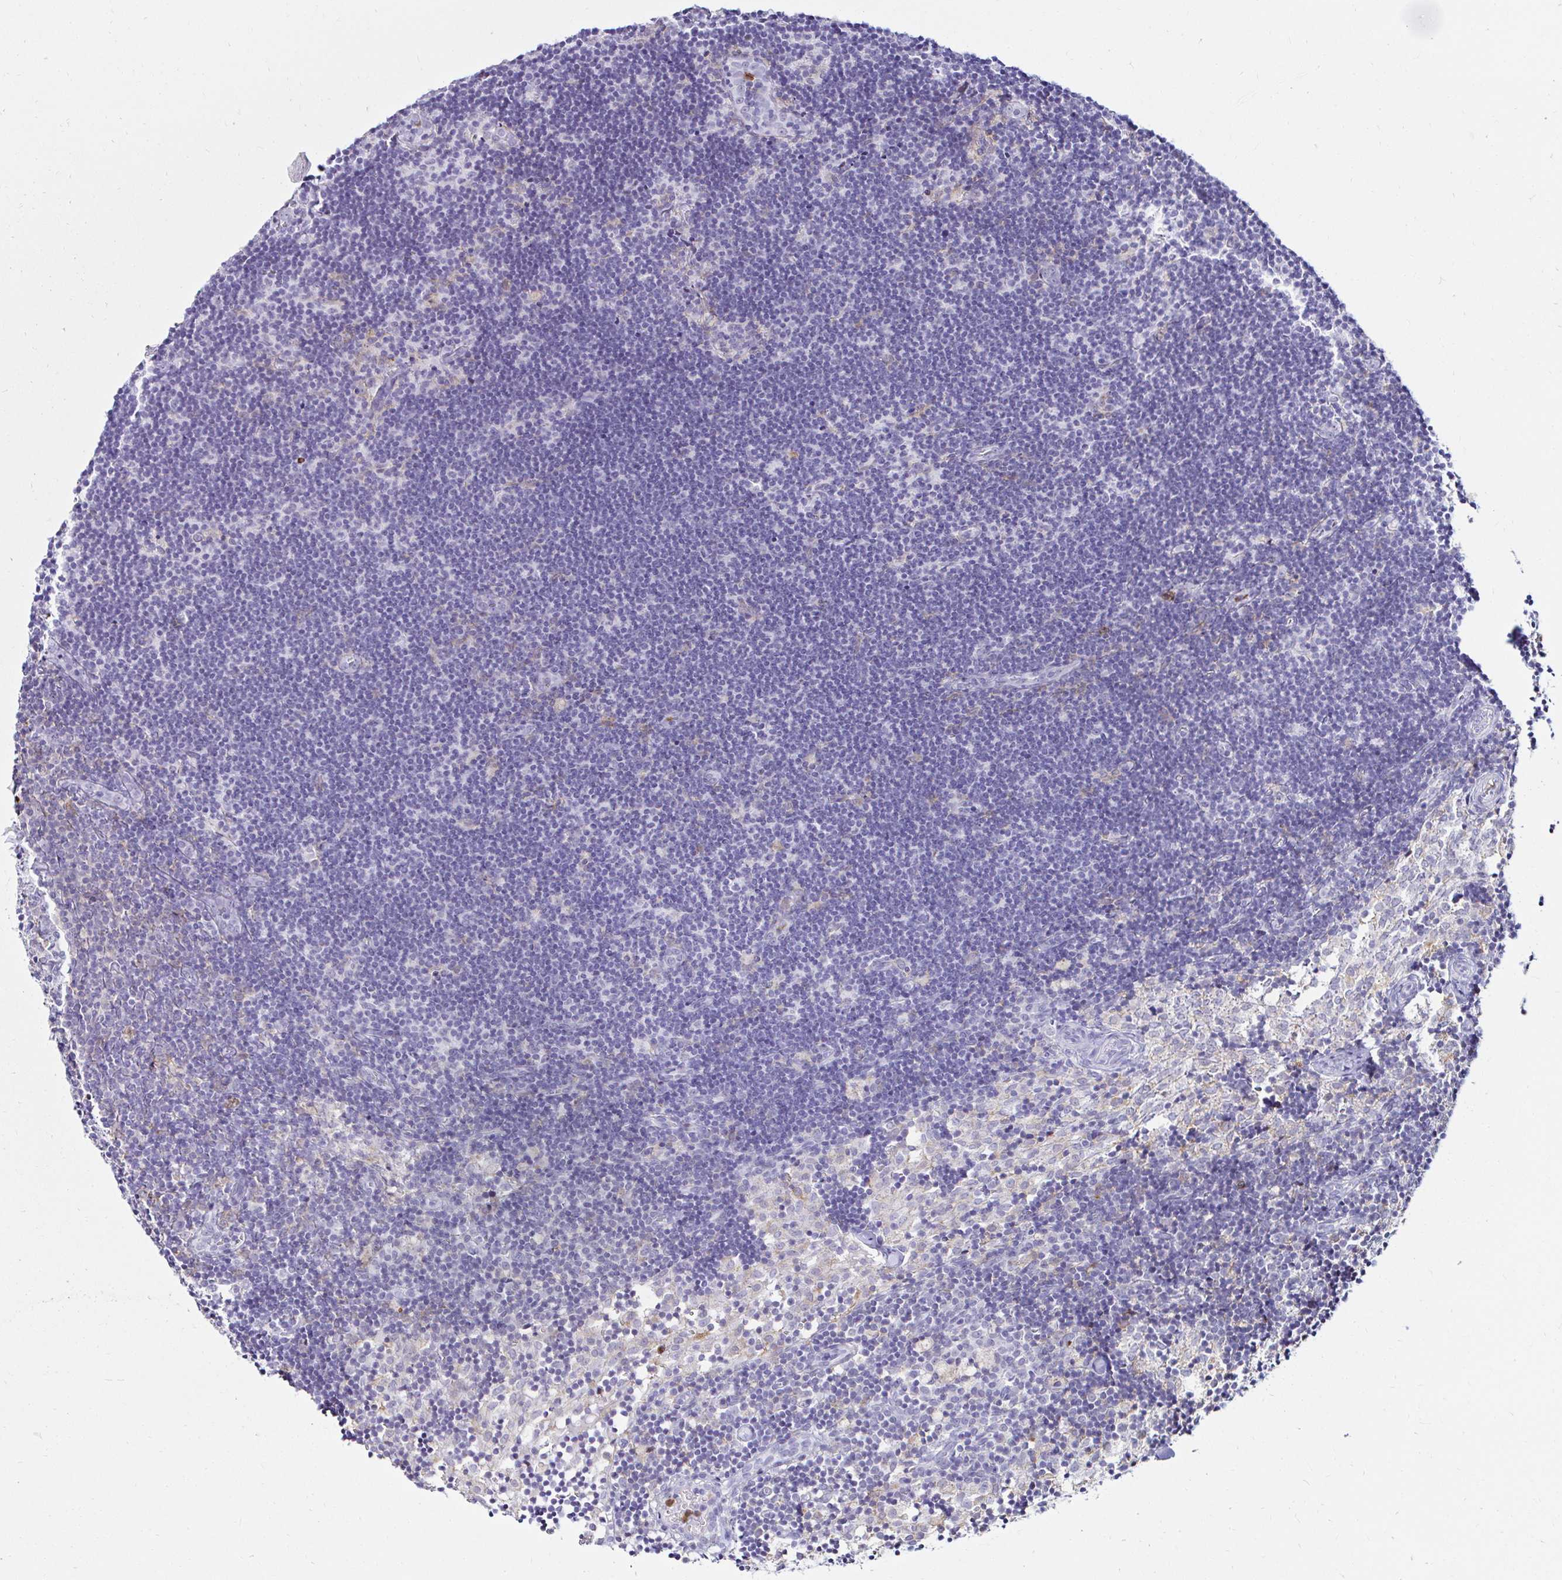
{"staining": {"intensity": "negative", "quantity": "none", "location": "none"}, "tissue": "lymph node", "cell_type": "Germinal center cells", "image_type": "normal", "snomed": [{"axis": "morphology", "description": "Normal tissue, NOS"}, {"axis": "topography", "description": "Lymph node"}], "caption": "Benign lymph node was stained to show a protein in brown. There is no significant staining in germinal center cells.", "gene": "CYBB", "patient": {"sex": "female", "age": 31}}